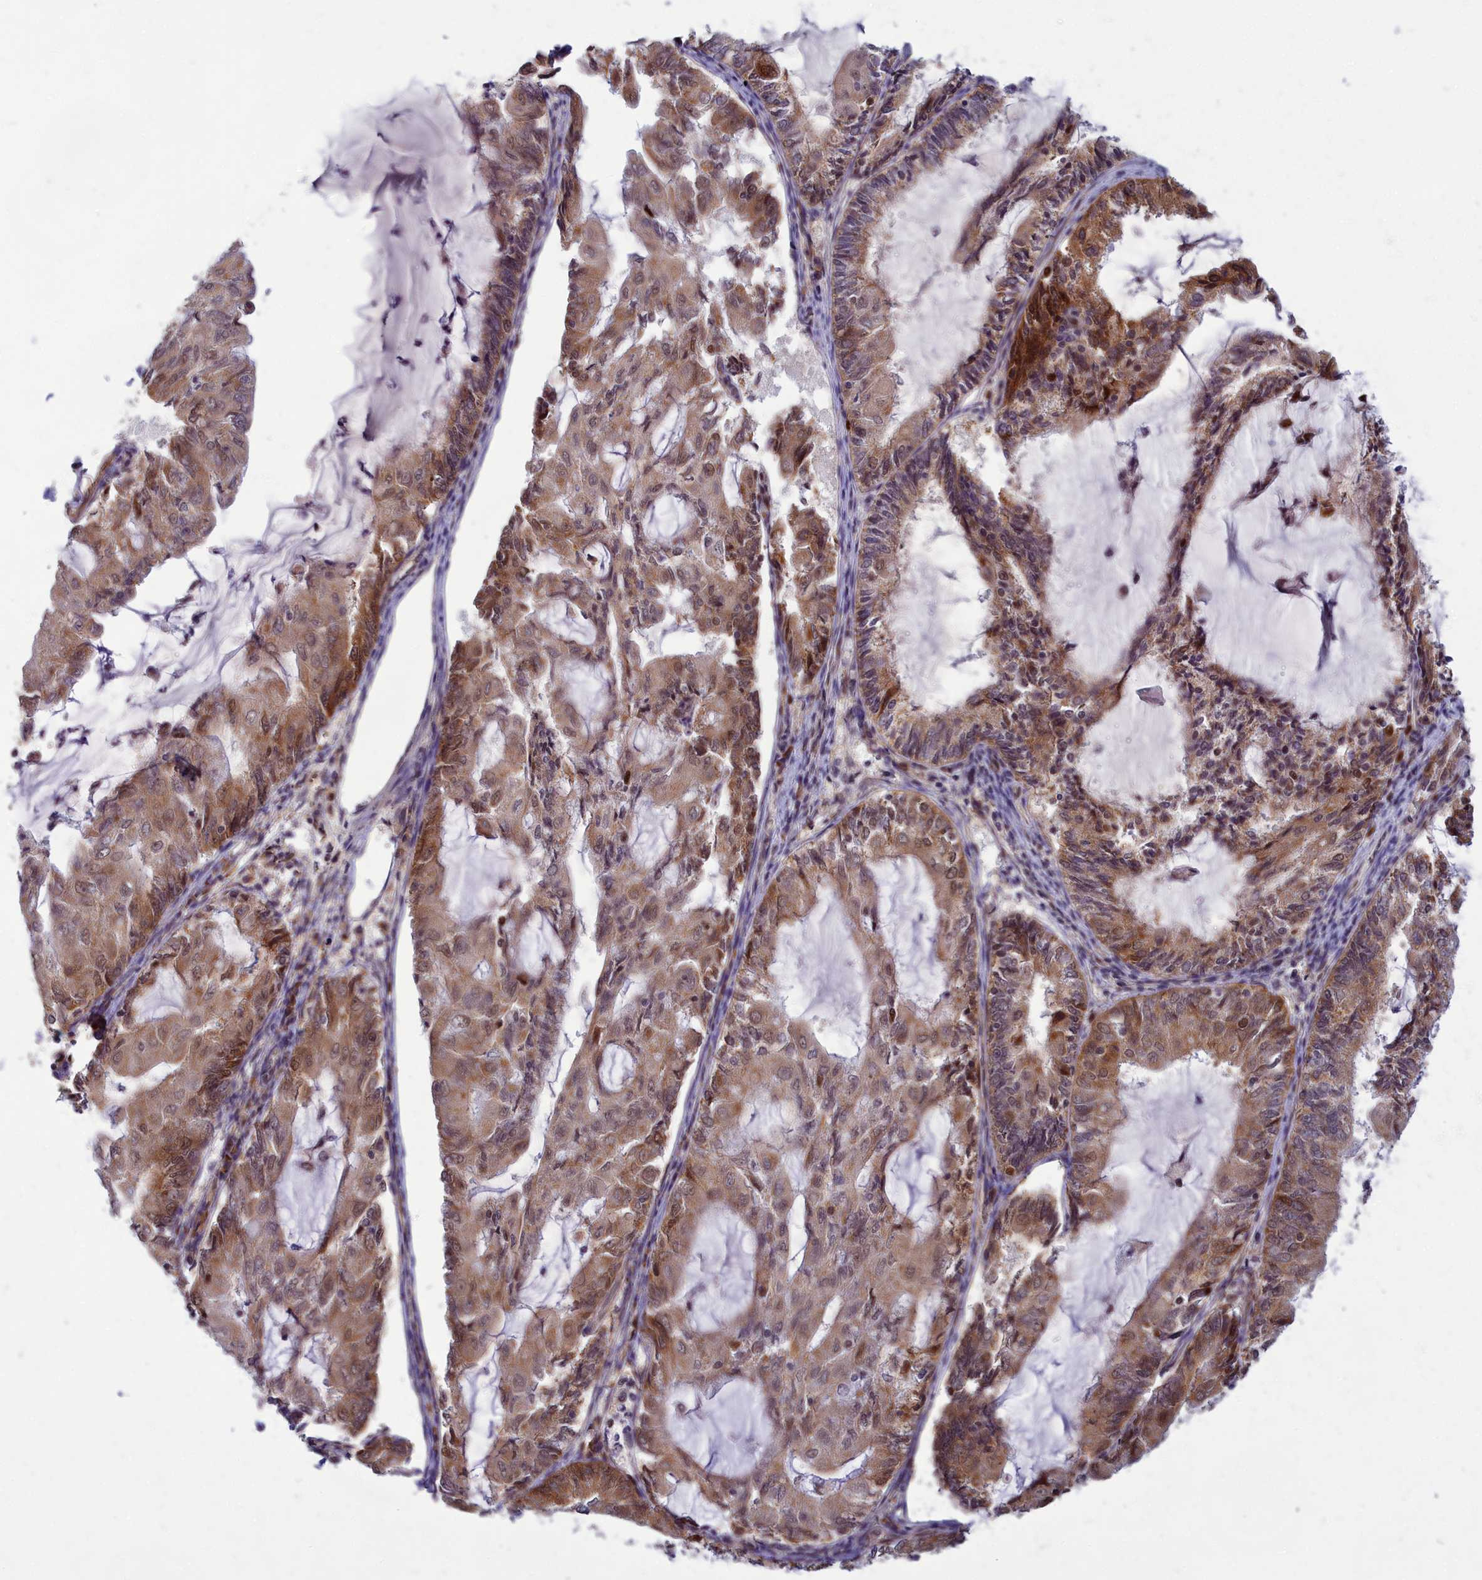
{"staining": {"intensity": "moderate", "quantity": ">75%", "location": "cytoplasmic/membranous,nuclear"}, "tissue": "endometrial cancer", "cell_type": "Tumor cells", "image_type": "cancer", "snomed": [{"axis": "morphology", "description": "Adenocarcinoma, NOS"}, {"axis": "topography", "description": "Endometrium"}], "caption": "Immunohistochemical staining of endometrial cancer (adenocarcinoma) exhibits medium levels of moderate cytoplasmic/membranous and nuclear protein staining in about >75% of tumor cells.", "gene": "EARS2", "patient": {"sex": "female", "age": 81}}